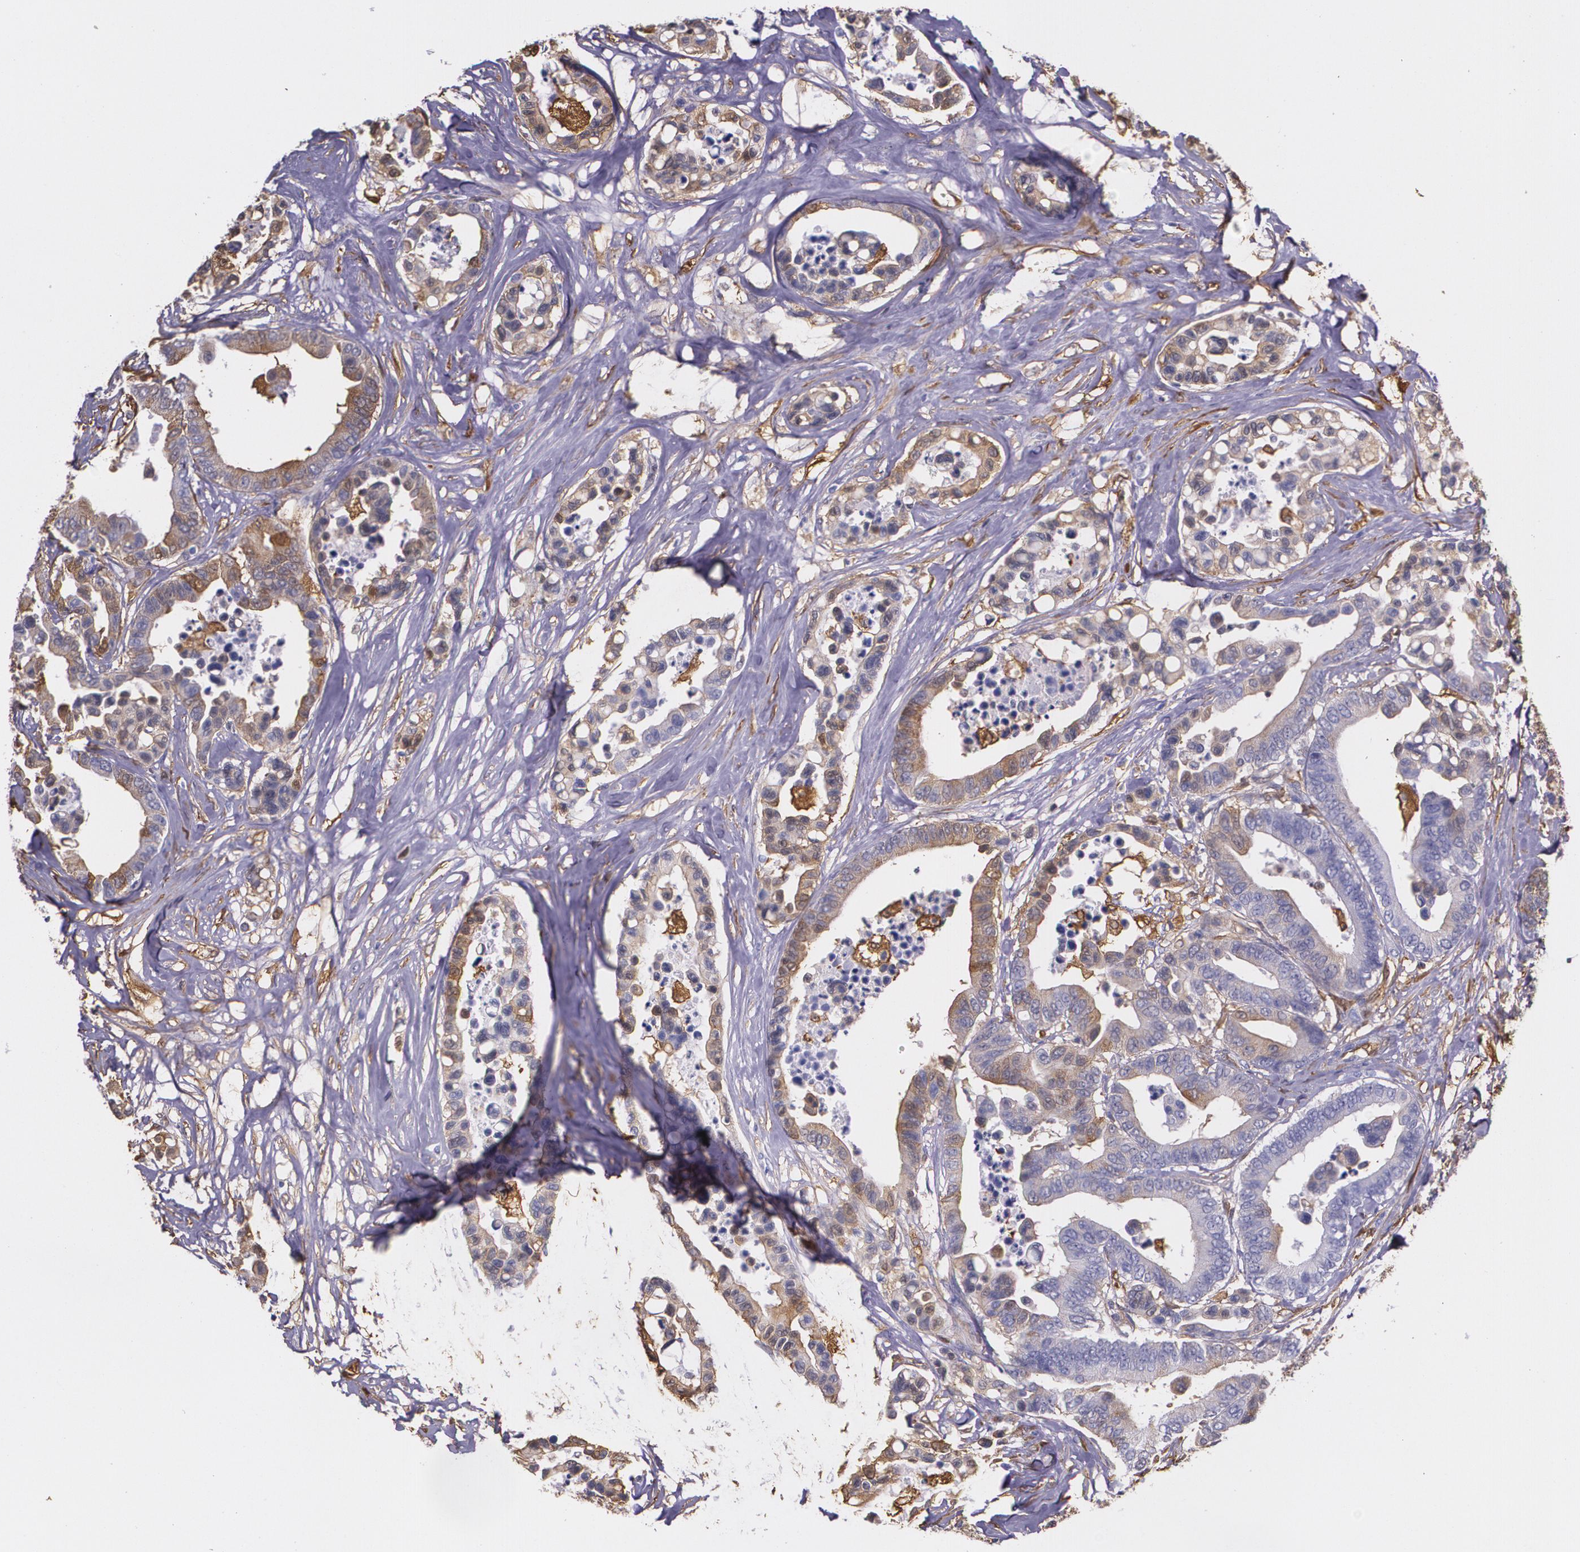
{"staining": {"intensity": "negative", "quantity": "none", "location": "none"}, "tissue": "colorectal cancer", "cell_type": "Tumor cells", "image_type": "cancer", "snomed": [{"axis": "morphology", "description": "Adenocarcinoma, NOS"}, {"axis": "topography", "description": "Colon"}], "caption": "Immunohistochemical staining of adenocarcinoma (colorectal) demonstrates no significant expression in tumor cells.", "gene": "MMP2", "patient": {"sex": "male", "age": 82}}